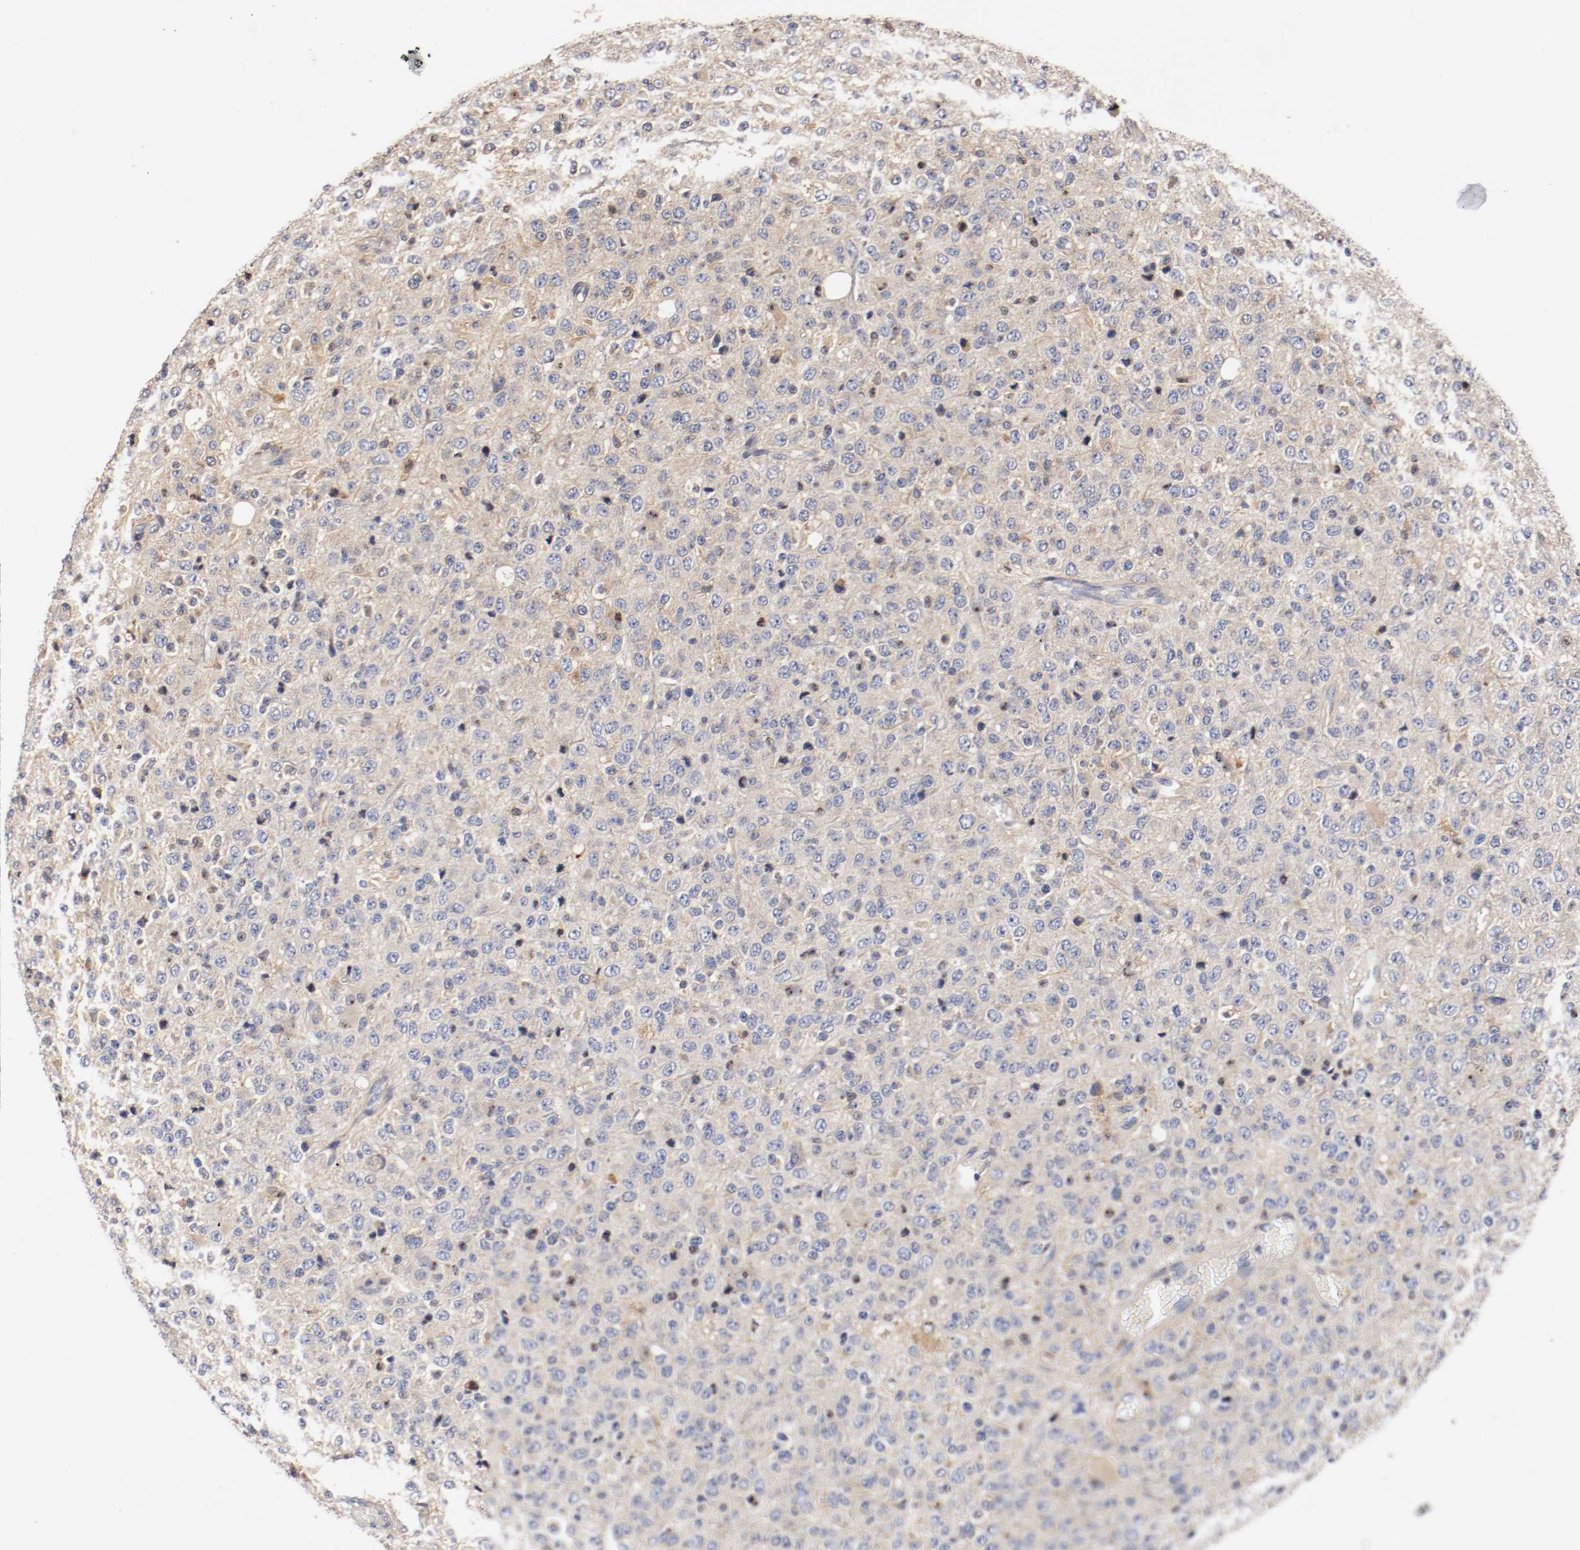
{"staining": {"intensity": "weak", "quantity": ">75%", "location": "cytoplasmic/membranous"}, "tissue": "glioma", "cell_type": "Tumor cells", "image_type": "cancer", "snomed": [{"axis": "morphology", "description": "Glioma, malignant, High grade"}, {"axis": "topography", "description": "pancreas cauda"}], "caption": "IHC of malignant high-grade glioma shows low levels of weak cytoplasmic/membranous expression in approximately >75% of tumor cells. (brown staining indicates protein expression, while blue staining denotes nuclei).", "gene": "TNFSF13", "patient": {"sex": "male", "age": 60}}